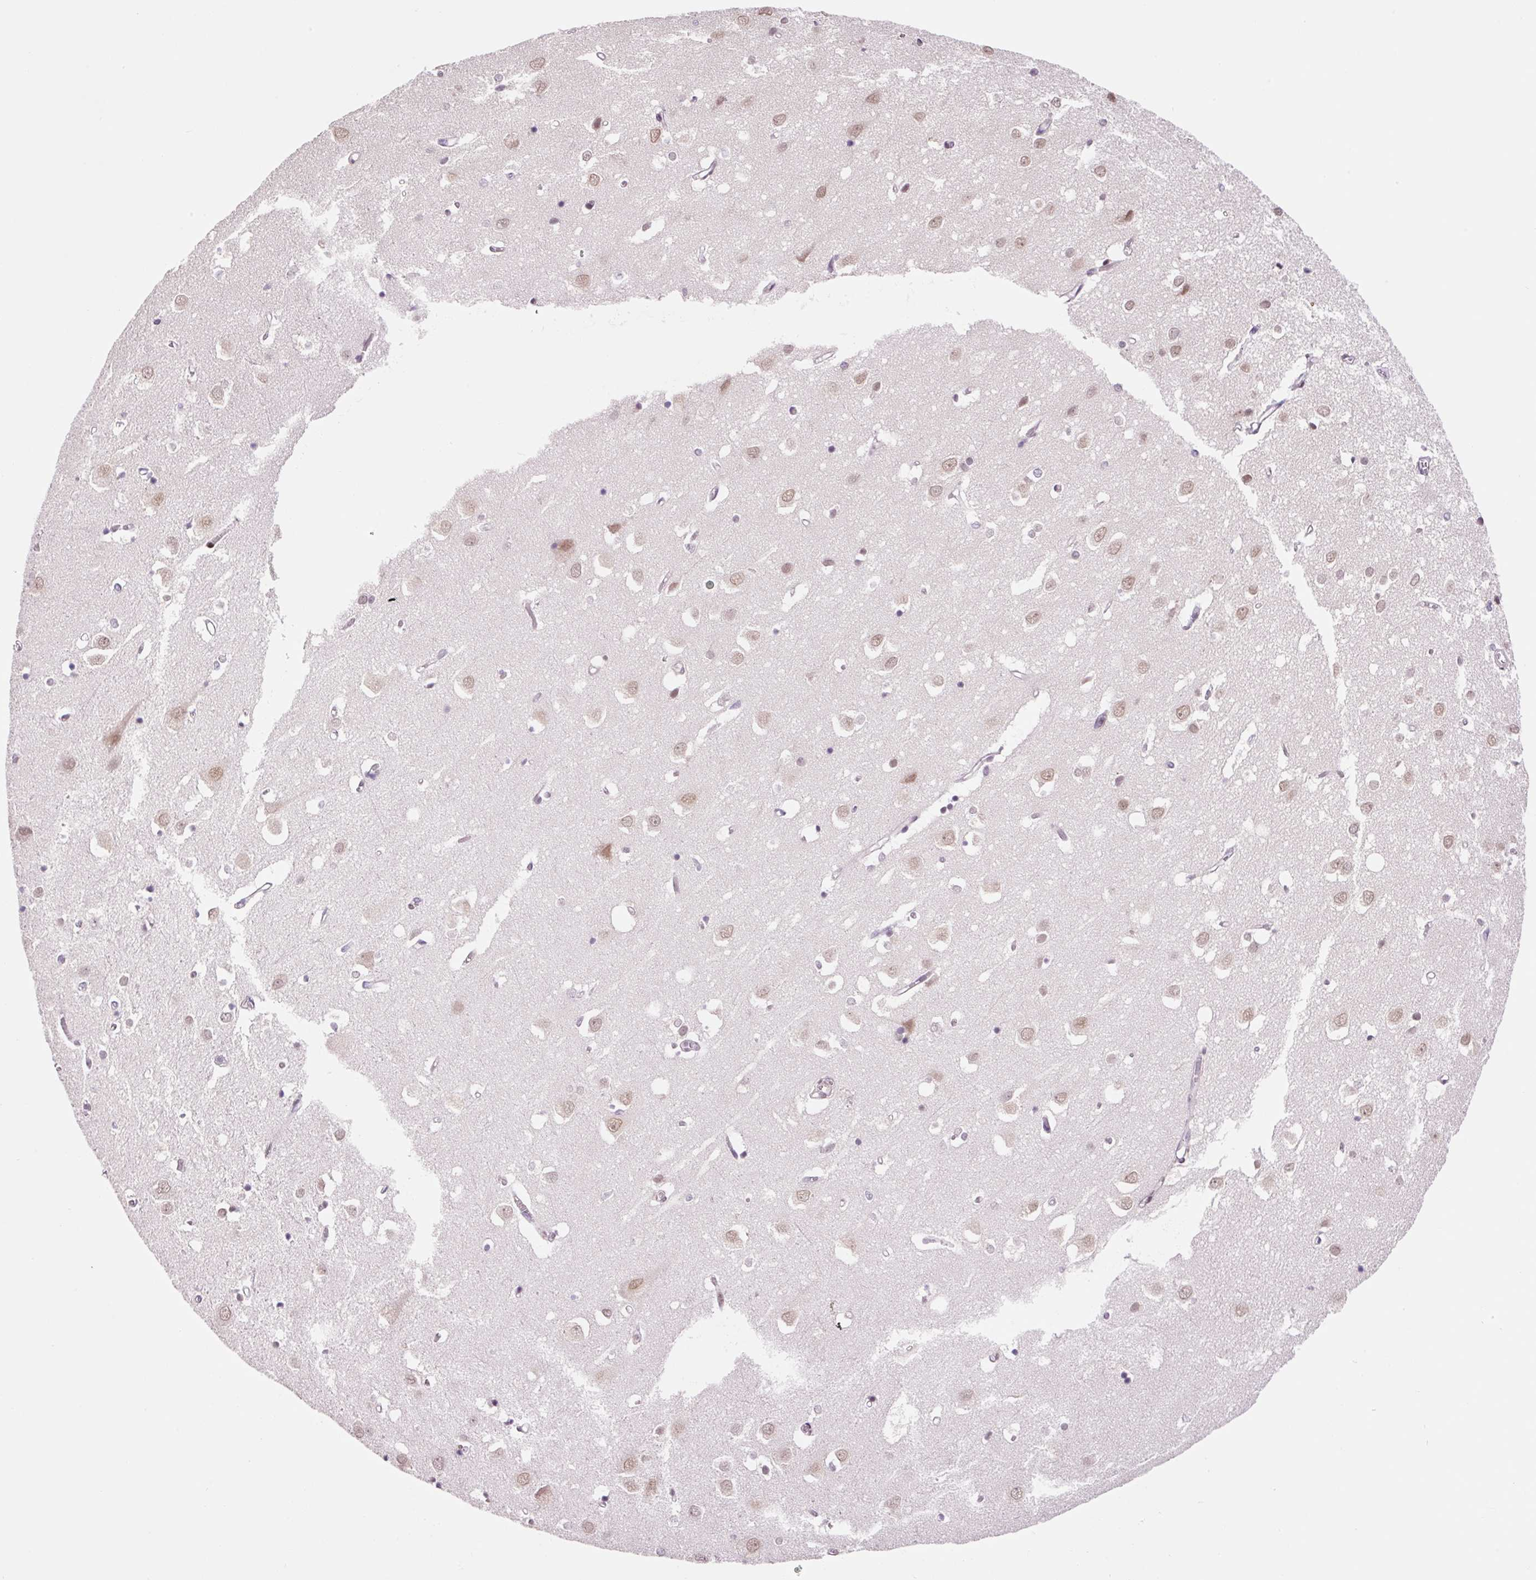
{"staining": {"intensity": "weak", "quantity": "25%-75%", "location": "nuclear"}, "tissue": "cerebral cortex", "cell_type": "Endothelial cells", "image_type": "normal", "snomed": [{"axis": "morphology", "description": "Normal tissue, NOS"}, {"axis": "topography", "description": "Cerebral cortex"}], "caption": "Protein positivity by immunohistochemistry displays weak nuclear expression in about 25%-75% of endothelial cells in unremarkable cerebral cortex. (DAB (3,3'-diaminobenzidine) IHC with brightfield microscopy, high magnification).", "gene": "CCNL2", "patient": {"sex": "male", "age": 70}}